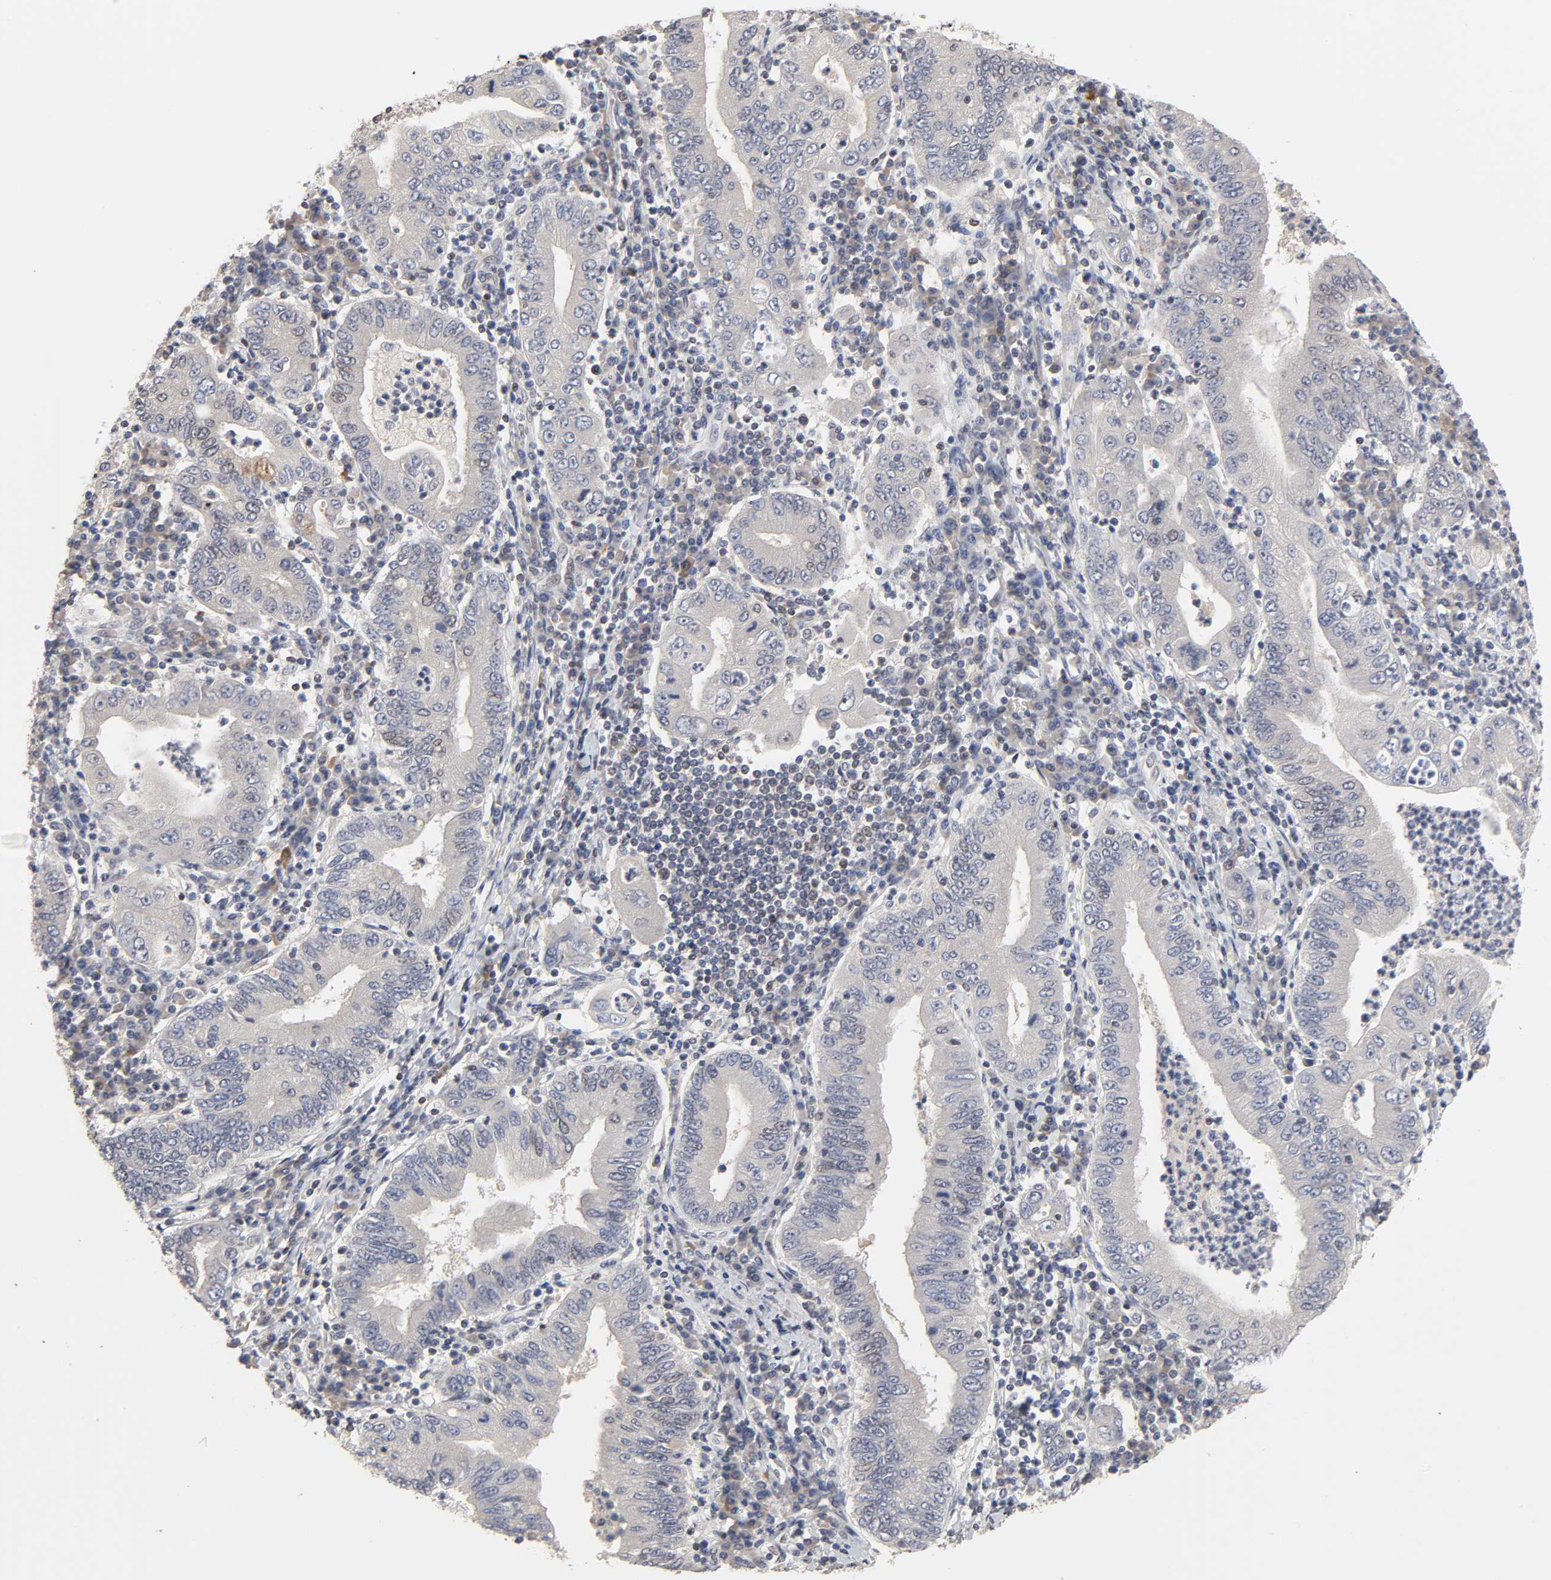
{"staining": {"intensity": "weak", "quantity": "<25%", "location": "nuclear"}, "tissue": "stomach cancer", "cell_type": "Tumor cells", "image_type": "cancer", "snomed": [{"axis": "morphology", "description": "Normal tissue, NOS"}, {"axis": "morphology", "description": "Adenocarcinoma, NOS"}, {"axis": "topography", "description": "Esophagus"}, {"axis": "topography", "description": "Stomach, upper"}, {"axis": "topography", "description": "Peripheral nerve tissue"}], "caption": "Tumor cells show no significant expression in stomach cancer (adenocarcinoma).", "gene": "CPN2", "patient": {"sex": "male", "age": 62}}